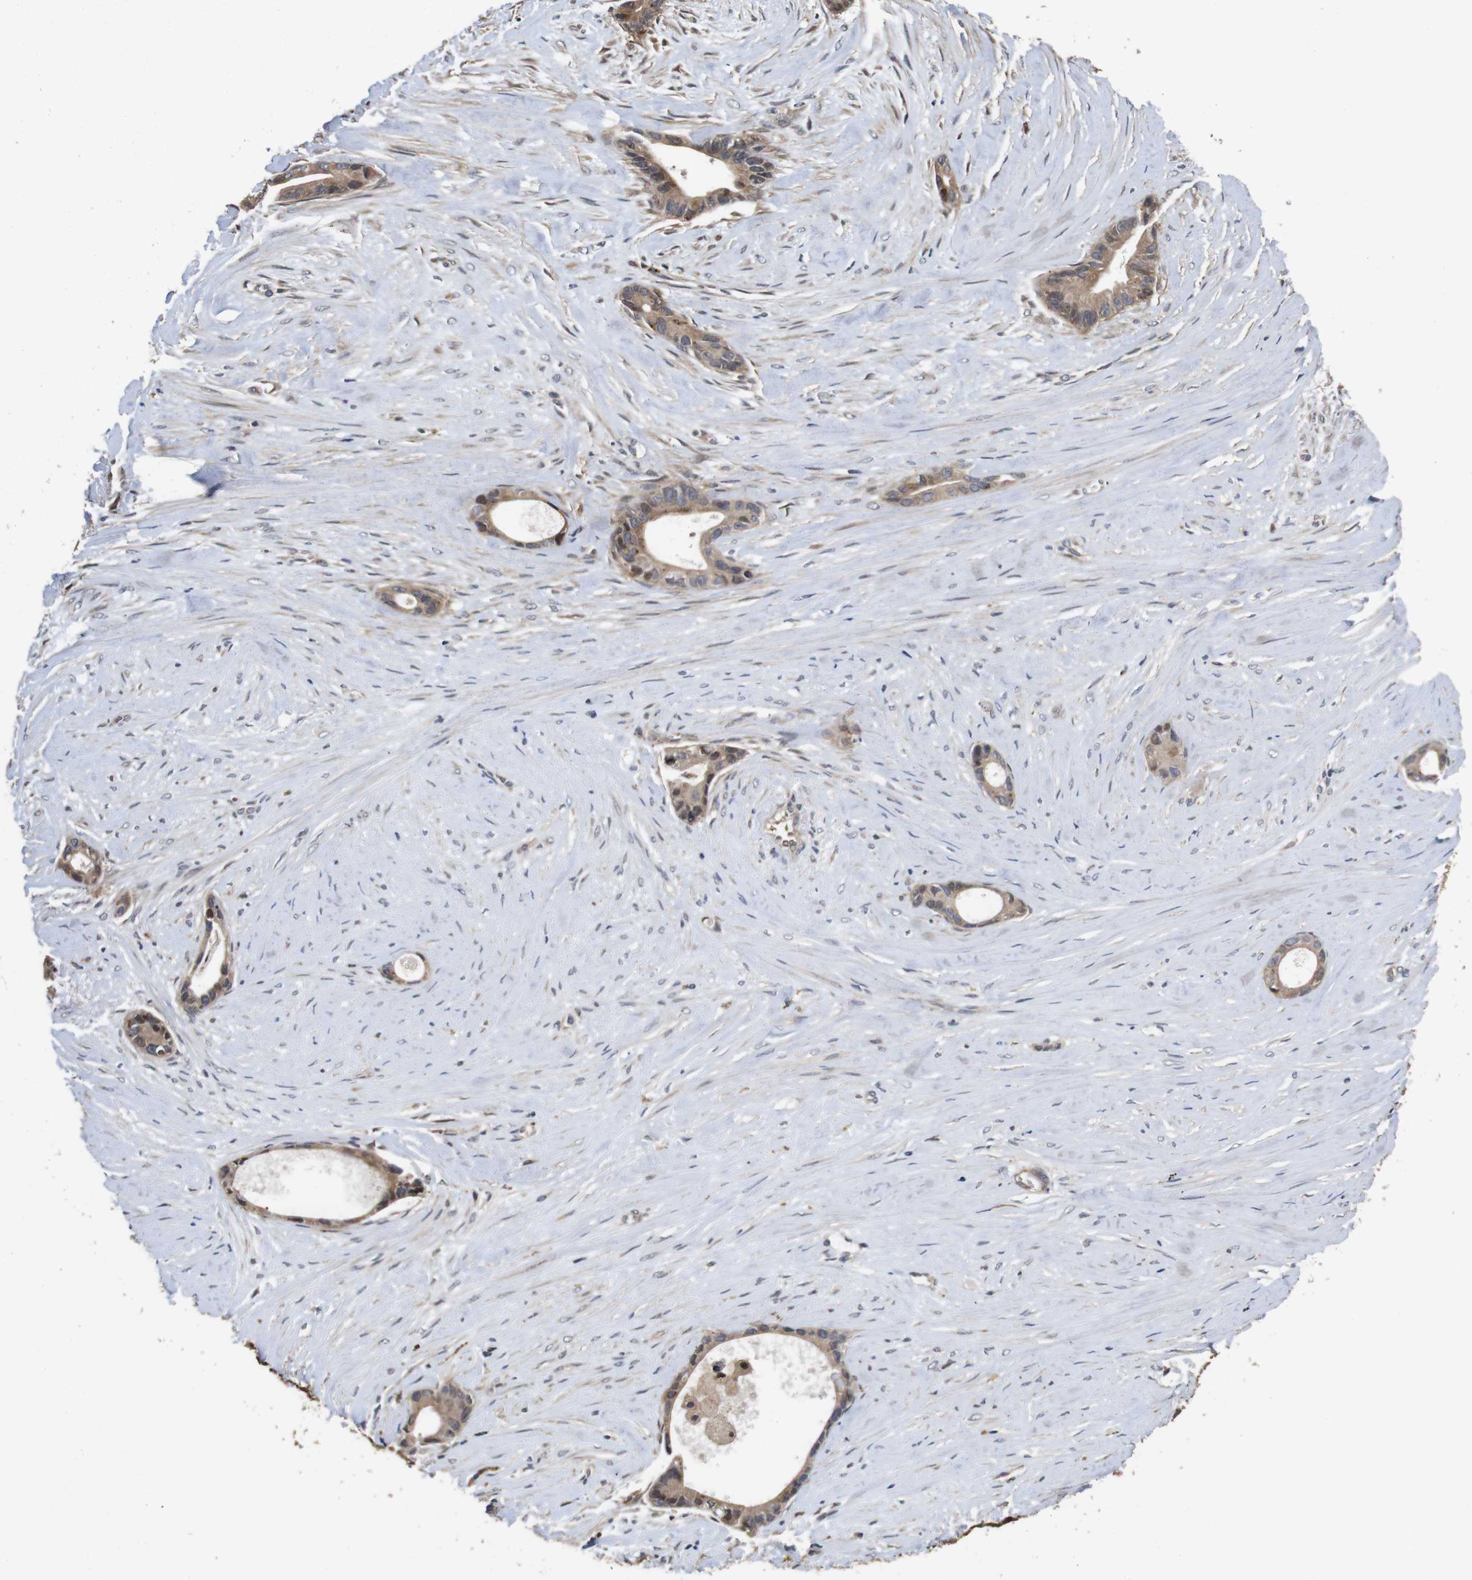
{"staining": {"intensity": "moderate", "quantity": ">75%", "location": "cytoplasmic/membranous"}, "tissue": "liver cancer", "cell_type": "Tumor cells", "image_type": "cancer", "snomed": [{"axis": "morphology", "description": "Cholangiocarcinoma"}, {"axis": "topography", "description": "Liver"}], "caption": "Immunohistochemical staining of human cholangiocarcinoma (liver) exhibits medium levels of moderate cytoplasmic/membranous expression in approximately >75% of tumor cells.", "gene": "PTPN14", "patient": {"sex": "female", "age": 55}}